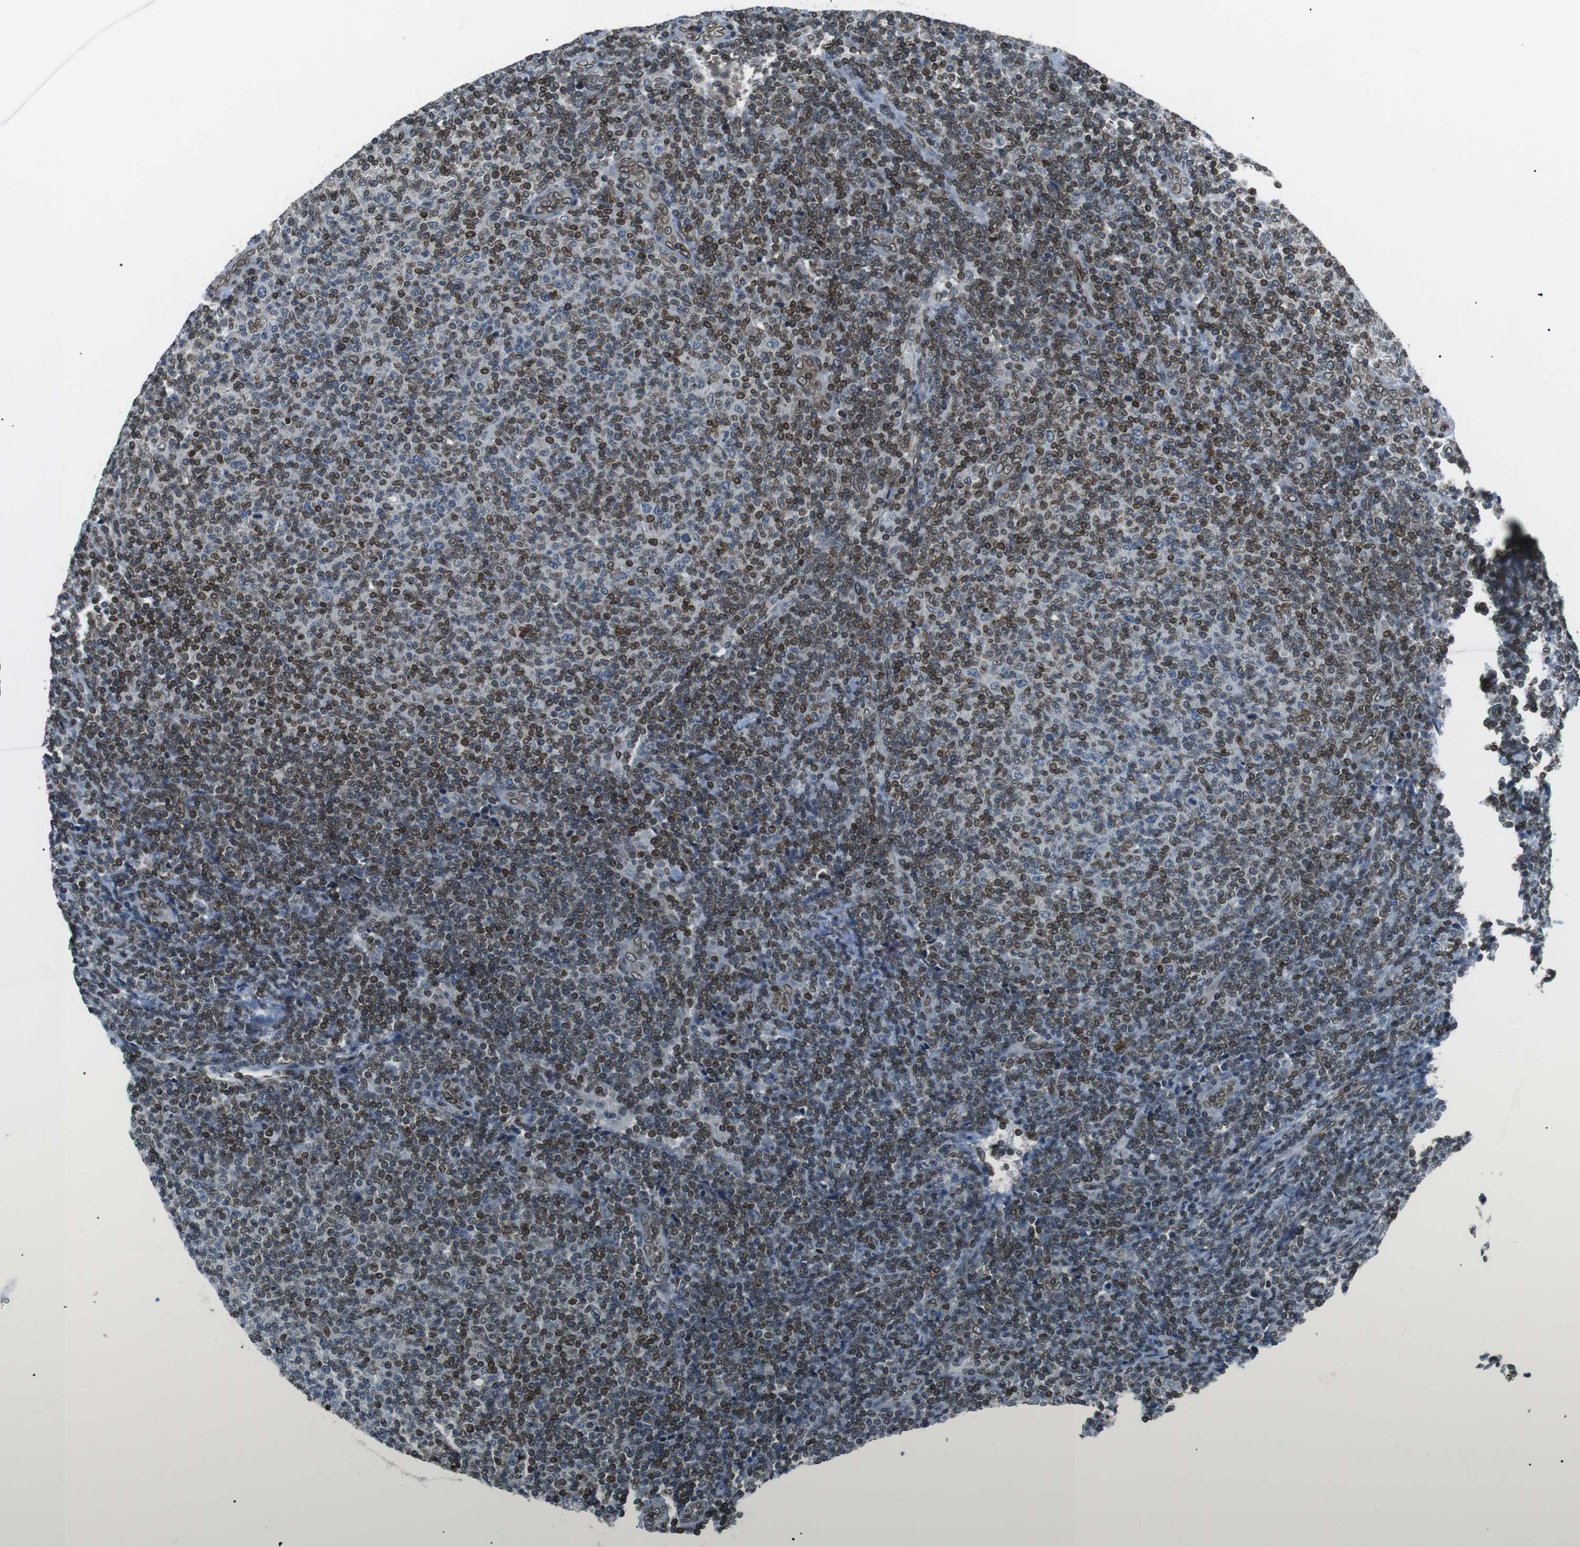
{"staining": {"intensity": "moderate", "quantity": "25%-75%", "location": "cytoplasmic/membranous,nuclear"}, "tissue": "lymphoma", "cell_type": "Tumor cells", "image_type": "cancer", "snomed": [{"axis": "morphology", "description": "Malignant lymphoma, non-Hodgkin's type, Low grade"}, {"axis": "topography", "description": "Lymph node"}], "caption": "Immunohistochemical staining of malignant lymphoma, non-Hodgkin's type (low-grade) shows medium levels of moderate cytoplasmic/membranous and nuclear staining in approximately 25%-75% of tumor cells.", "gene": "TMX4", "patient": {"sex": "male", "age": 66}}